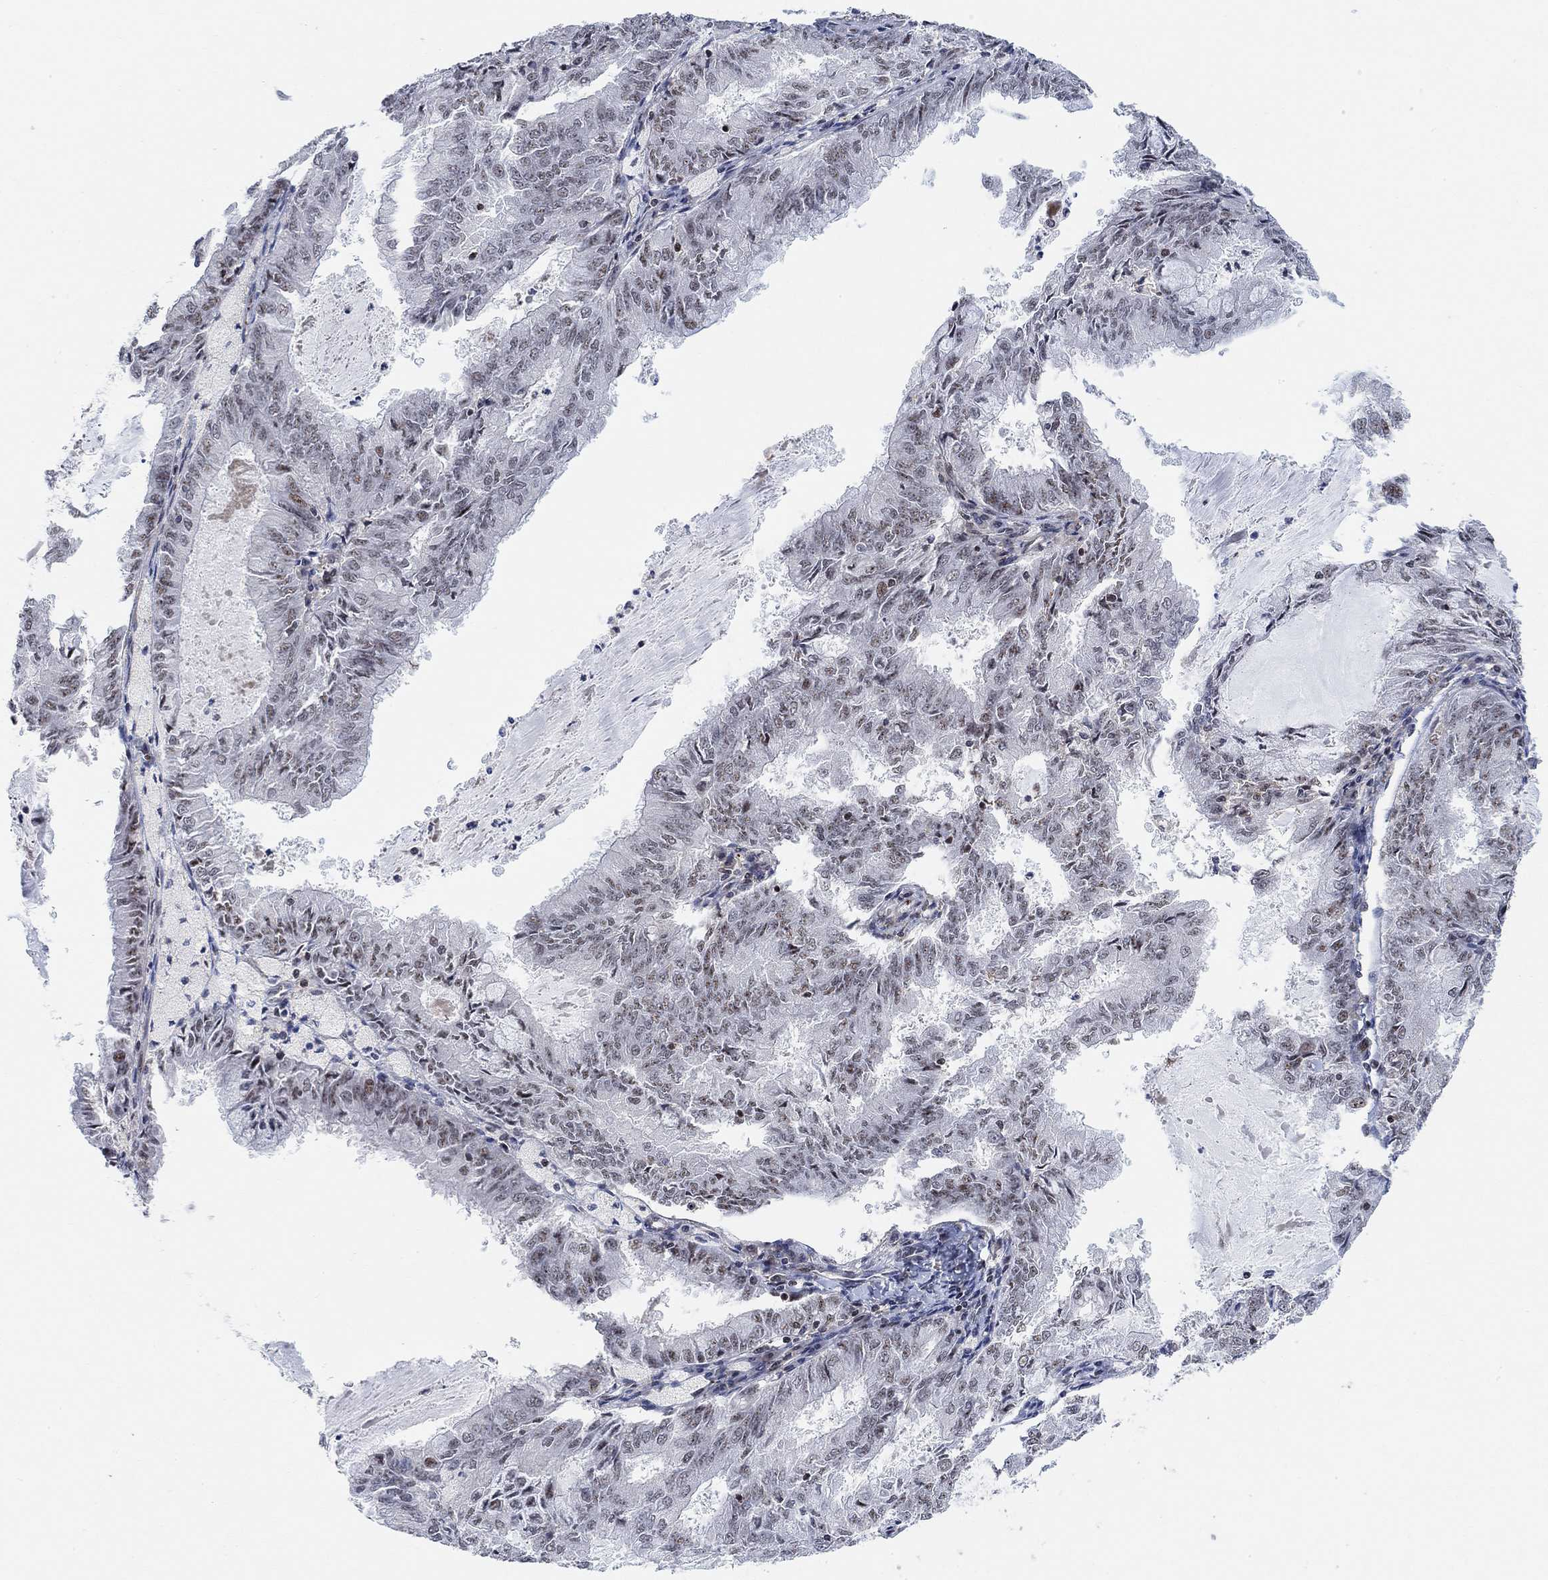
{"staining": {"intensity": "moderate", "quantity": "25%-75%", "location": "nuclear"}, "tissue": "endometrial cancer", "cell_type": "Tumor cells", "image_type": "cancer", "snomed": [{"axis": "morphology", "description": "Adenocarcinoma, NOS"}, {"axis": "topography", "description": "Endometrium"}], "caption": "A medium amount of moderate nuclear positivity is identified in about 25%-75% of tumor cells in endometrial cancer (adenocarcinoma) tissue. The protein of interest is shown in brown color, while the nuclei are stained blue.", "gene": "PWWP2B", "patient": {"sex": "female", "age": 57}}